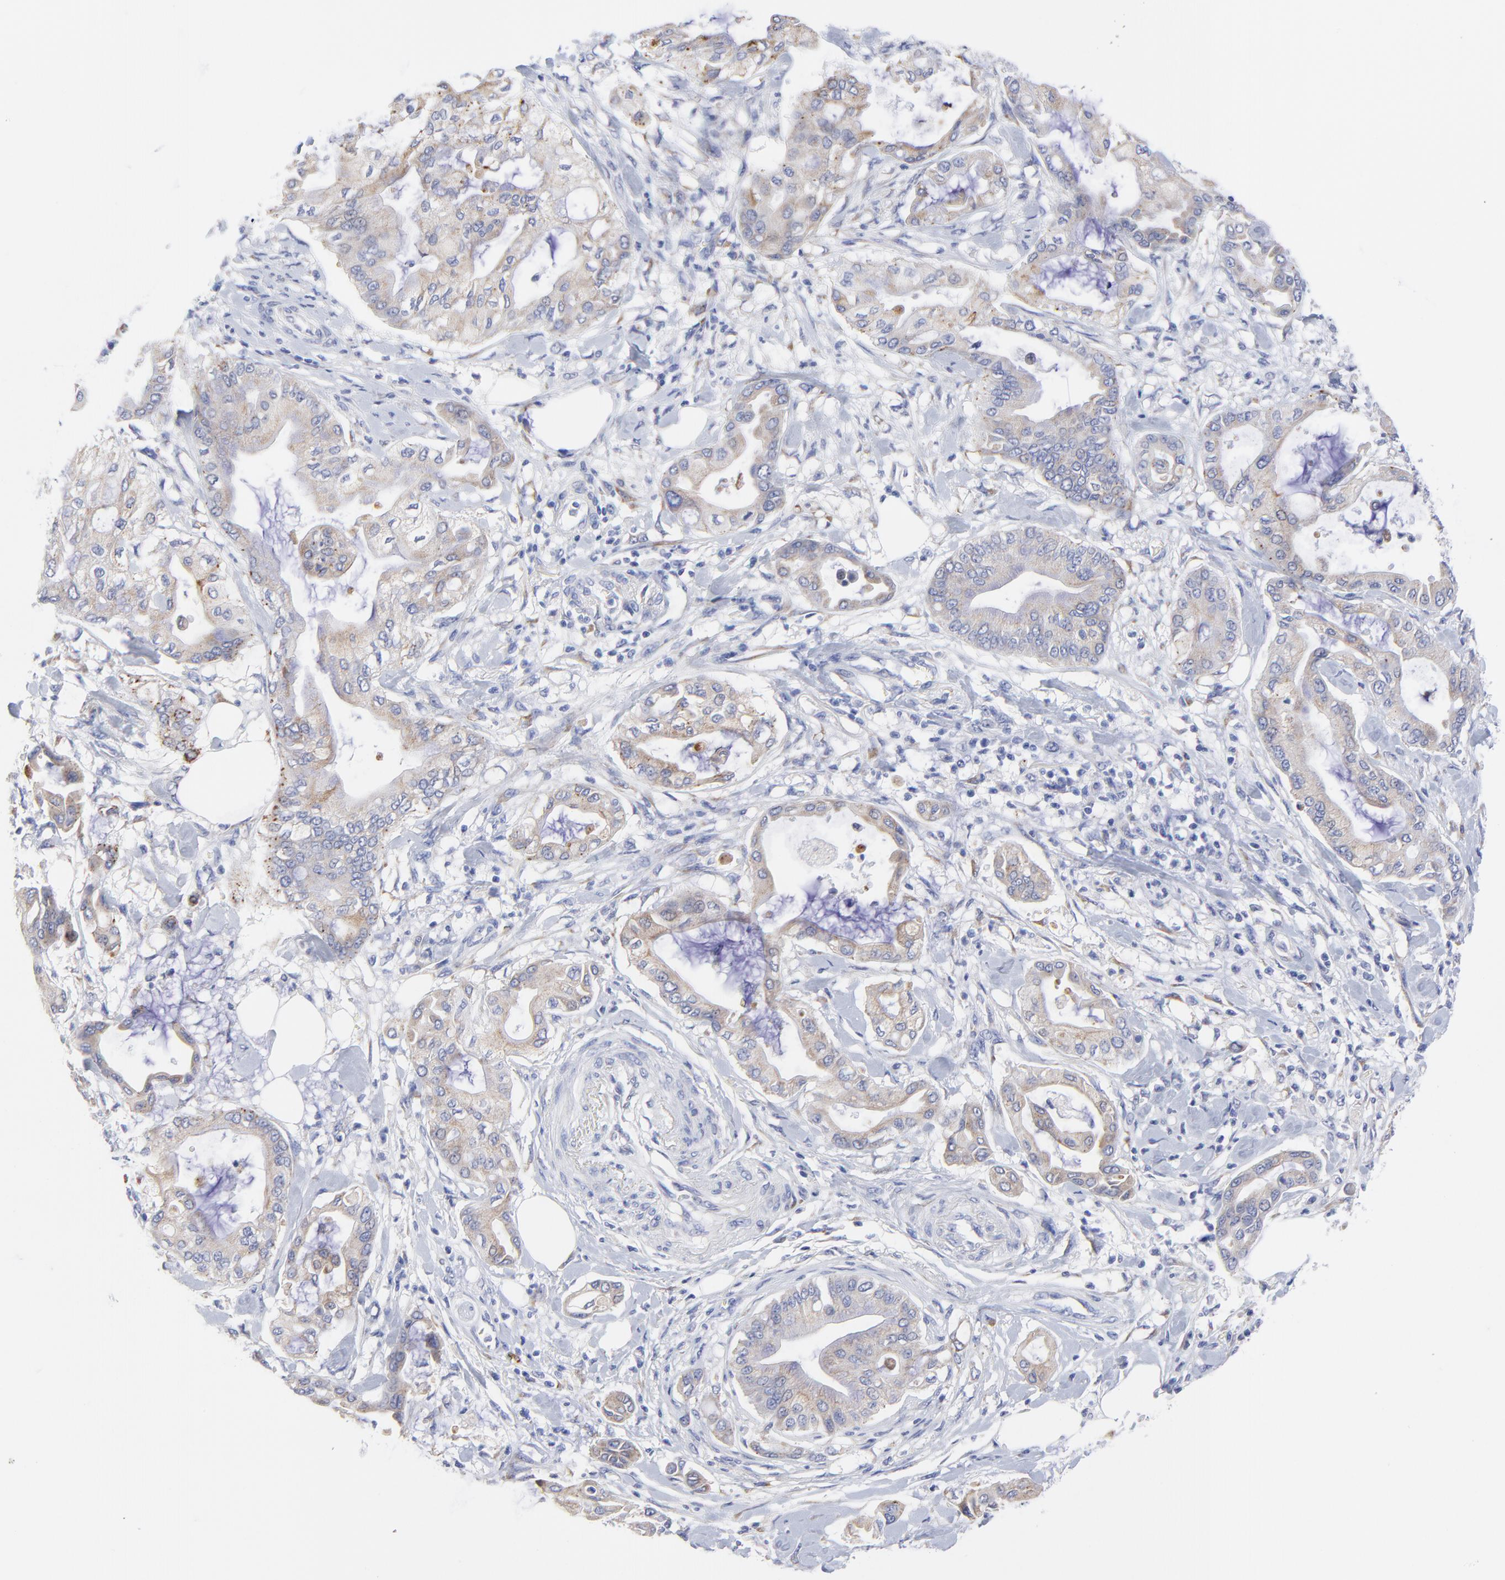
{"staining": {"intensity": "weak", "quantity": ">75%", "location": "cytoplasmic/membranous"}, "tissue": "pancreatic cancer", "cell_type": "Tumor cells", "image_type": "cancer", "snomed": [{"axis": "morphology", "description": "Adenocarcinoma, NOS"}, {"axis": "morphology", "description": "Adenocarcinoma, metastatic, NOS"}, {"axis": "topography", "description": "Lymph node"}, {"axis": "topography", "description": "Pancreas"}, {"axis": "topography", "description": "Duodenum"}], "caption": "Pancreatic cancer (metastatic adenocarcinoma) was stained to show a protein in brown. There is low levels of weak cytoplasmic/membranous staining in about >75% of tumor cells.", "gene": "DUSP9", "patient": {"sex": "female", "age": 64}}